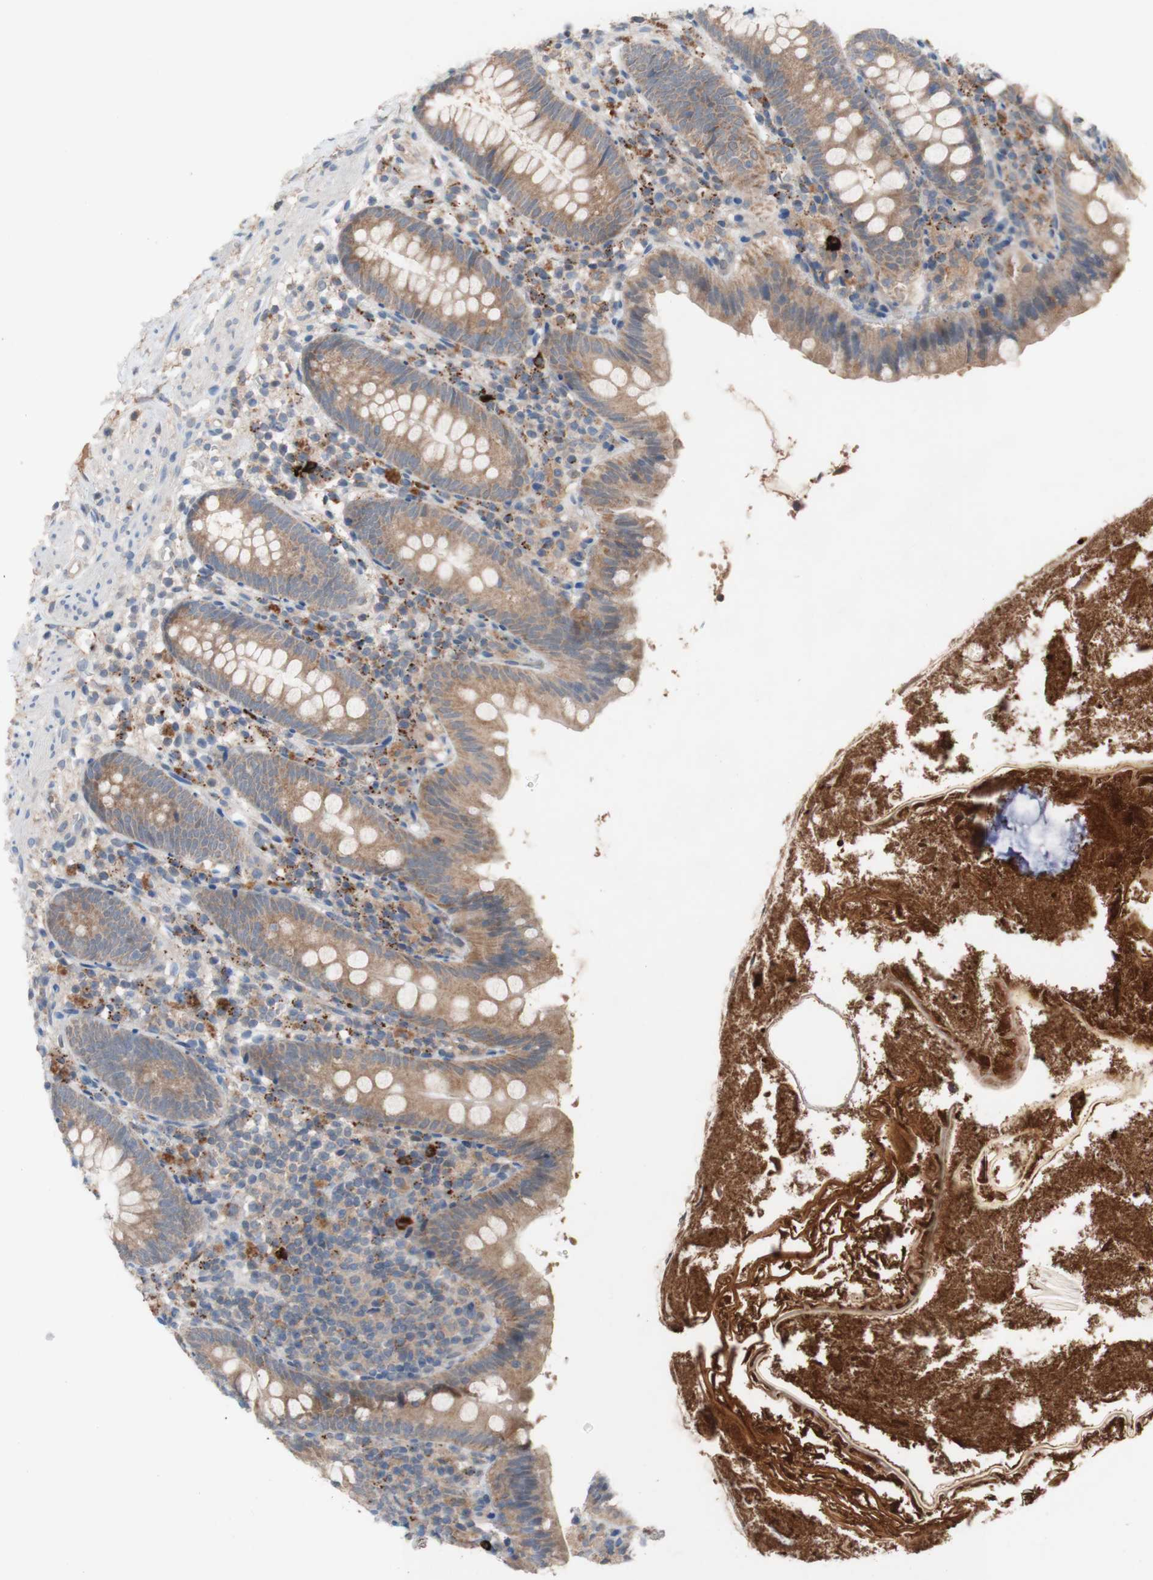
{"staining": {"intensity": "moderate", "quantity": ">75%", "location": "cytoplasmic/membranous"}, "tissue": "appendix", "cell_type": "Glandular cells", "image_type": "normal", "snomed": [{"axis": "morphology", "description": "Normal tissue, NOS"}, {"axis": "topography", "description": "Appendix"}], "caption": "Human appendix stained for a protein (brown) exhibits moderate cytoplasmic/membranous positive expression in approximately >75% of glandular cells.", "gene": "PEX2", "patient": {"sex": "male", "age": 52}}